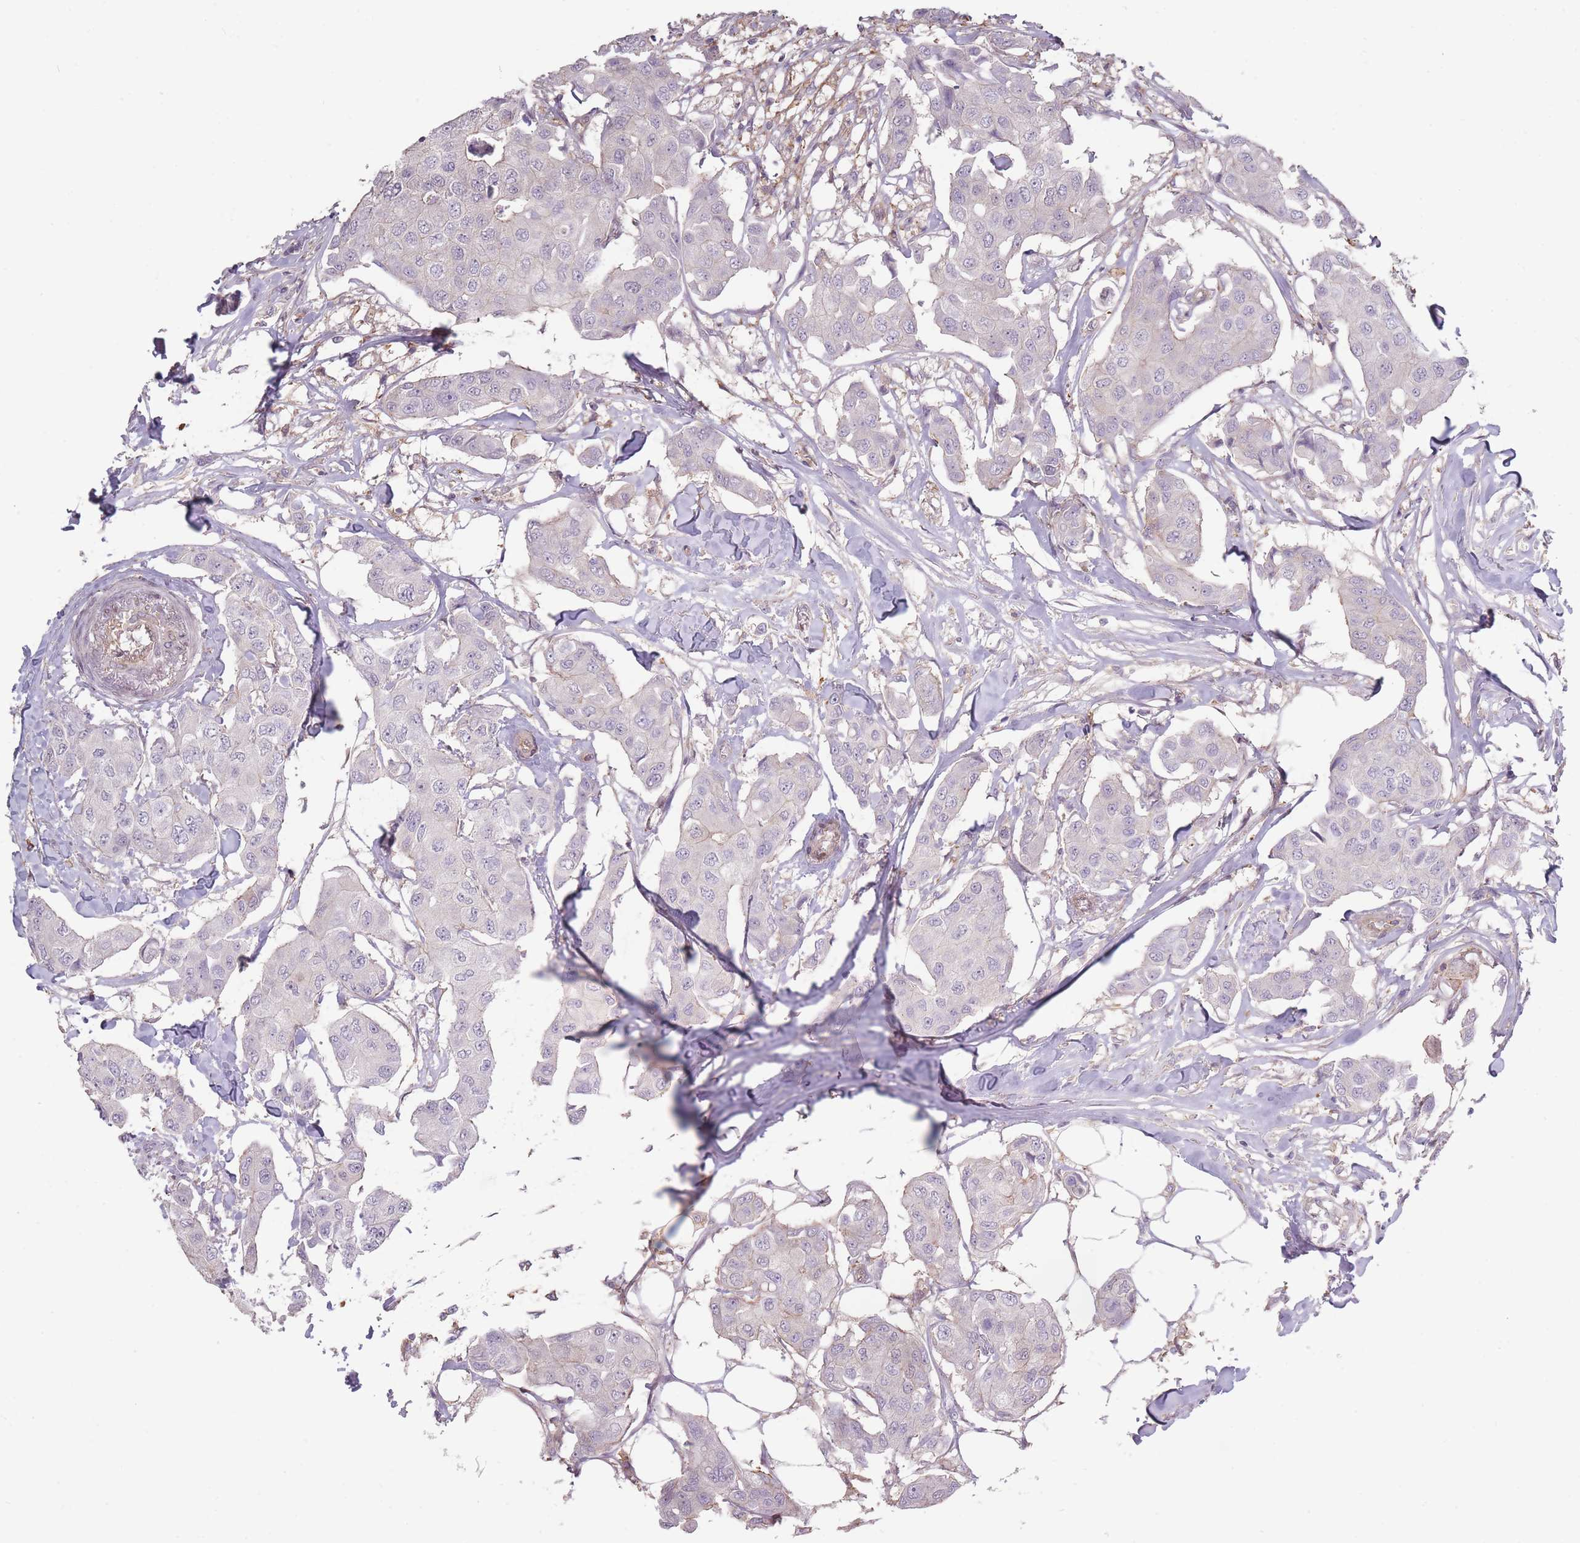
{"staining": {"intensity": "negative", "quantity": "none", "location": "none"}, "tissue": "breast cancer", "cell_type": "Tumor cells", "image_type": "cancer", "snomed": [{"axis": "morphology", "description": "Duct carcinoma"}, {"axis": "topography", "description": "Breast"}, {"axis": "topography", "description": "Lymph node"}], "caption": "This is an IHC histopathology image of invasive ductal carcinoma (breast). There is no expression in tumor cells.", "gene": "TET3", "patient": {"sex": "female", "age": 80}}